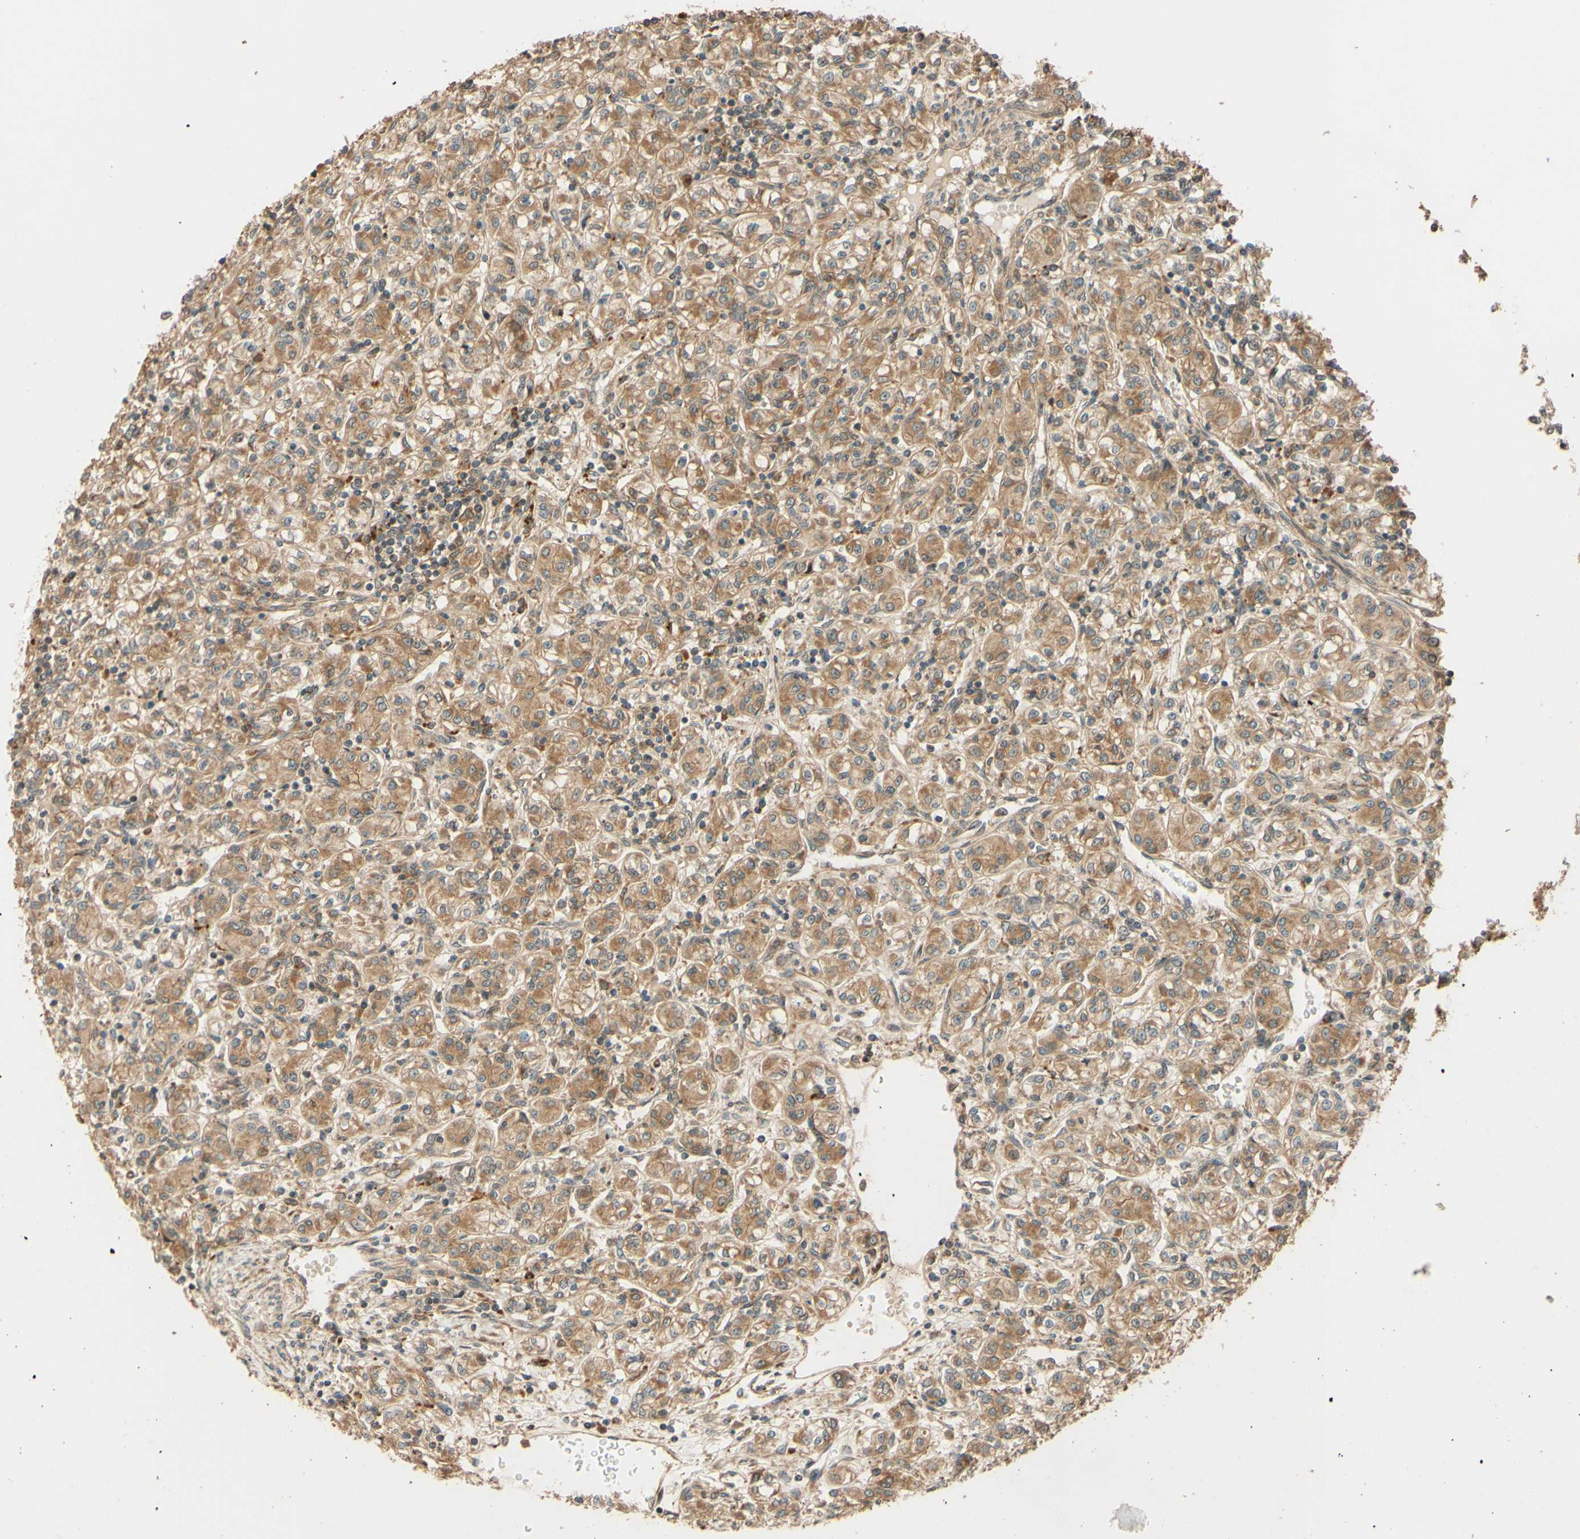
{"staining": {"intensity": "moderate", "quantity": ">75%", "location": "cytoplasmic/membranous"}, "tissue": "renal cancer", "cell_type": "Tumor cells", "image_type": "cancer", "snomed": [{"axis": "morphology", "description": "Adenocarcinoma, NOS"}, {"axis": "topography", "description": "Kidney"}], "caption": "About >75% of tumor cells in human renal adenocarcinoma exhibit moderate cytoplasmic/membranous protein expression as visualized by brown immunohistochemical staining.", "gene": "RNF19A", "patient": {"sex": "male", "age": 77}}